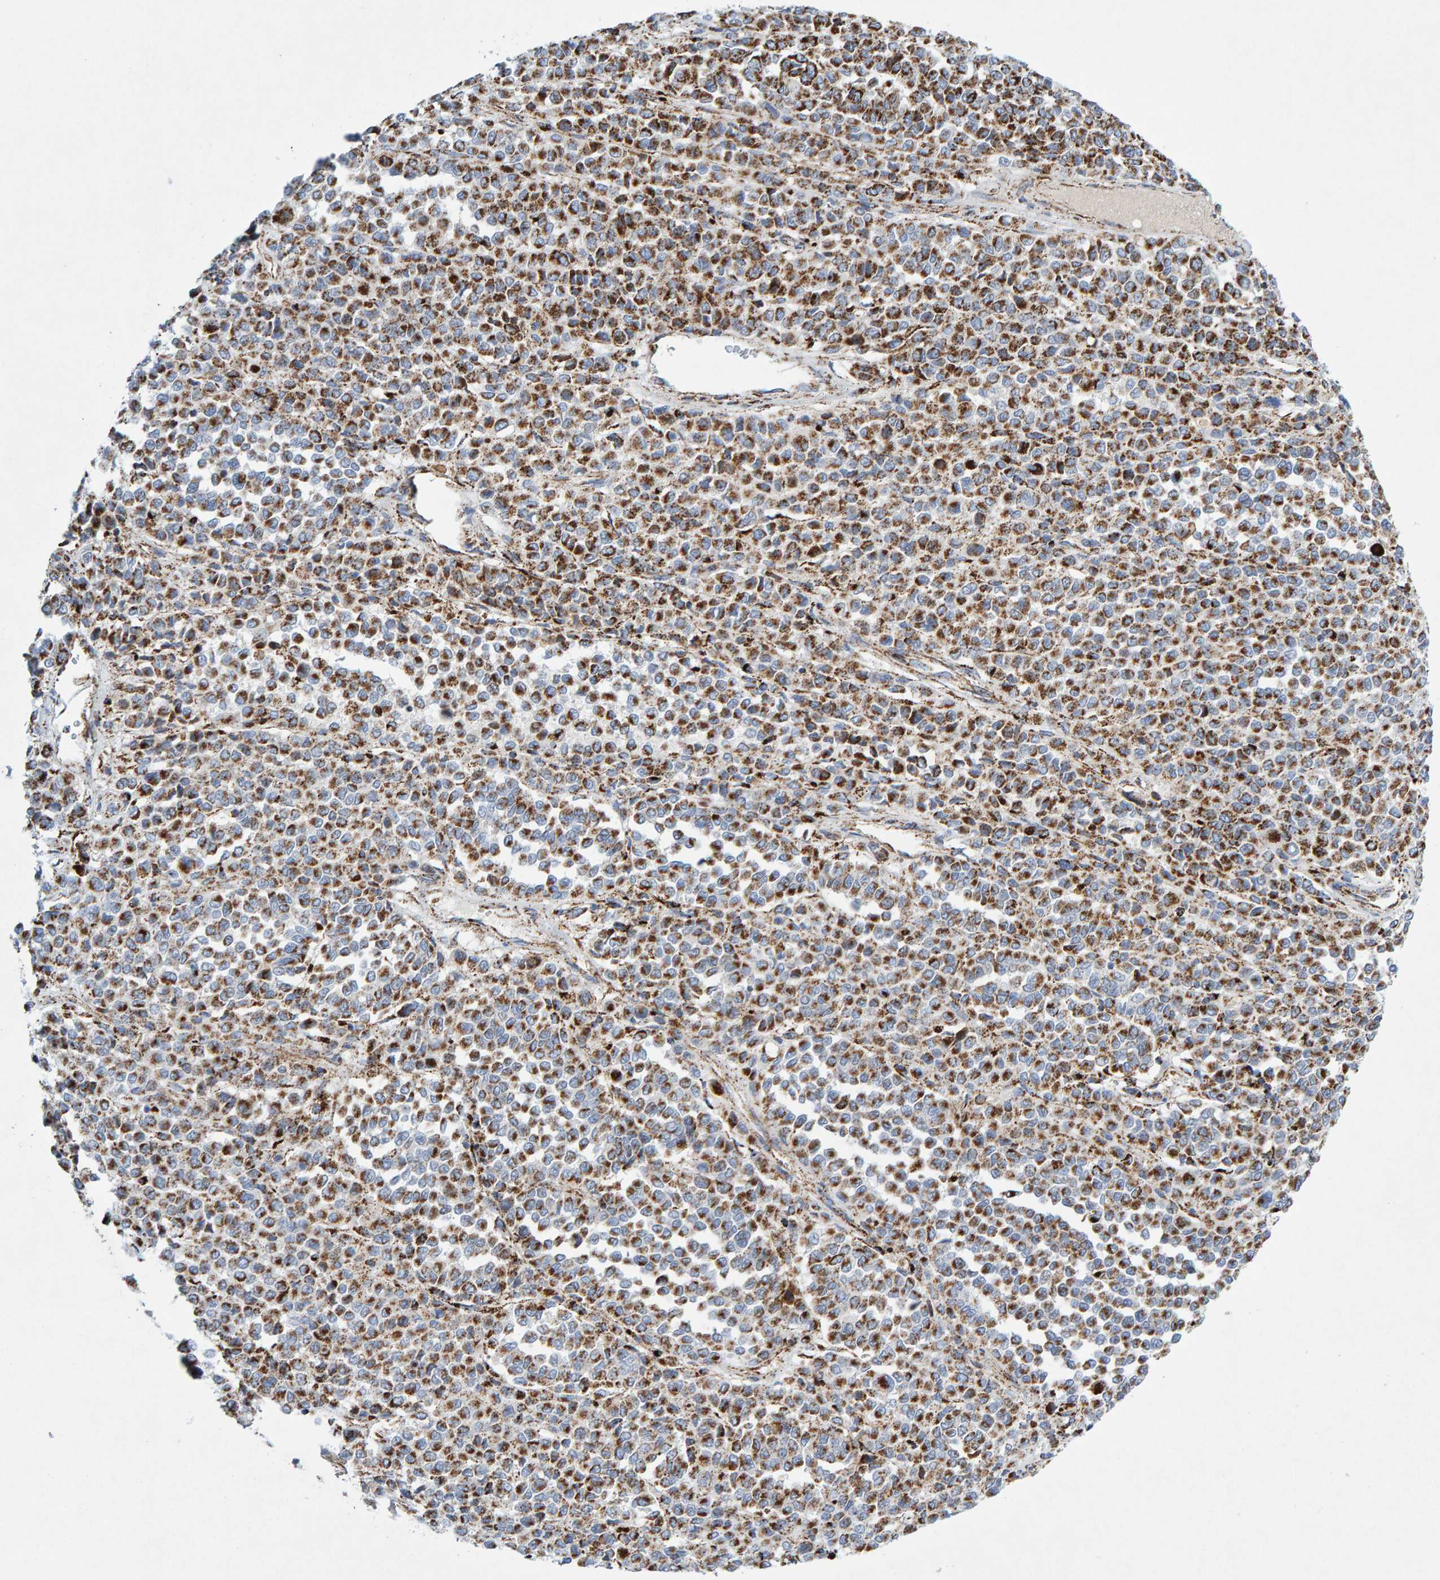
{"staining": {"intensity": "strong", "quantity": ">75%", "location": "cytoplasmic/membranous"}, "tissue": "melanoma", "cell_type": "Tumor cells", "image_type": "cancer", "snomed": [{"axis": "morphology", "description": "Malignant melanoma, Metastatic site"}, {"axis": "topography", "description": "Pancreas"}], "caption": "The photomicrograph demonstrates a brown stain indicating the presence of a protein in the cytoplasmic/membranous of tumor cells in melanoma.", "gene": "GGTA1", "patient": {"sex": "female", "age": 30}}